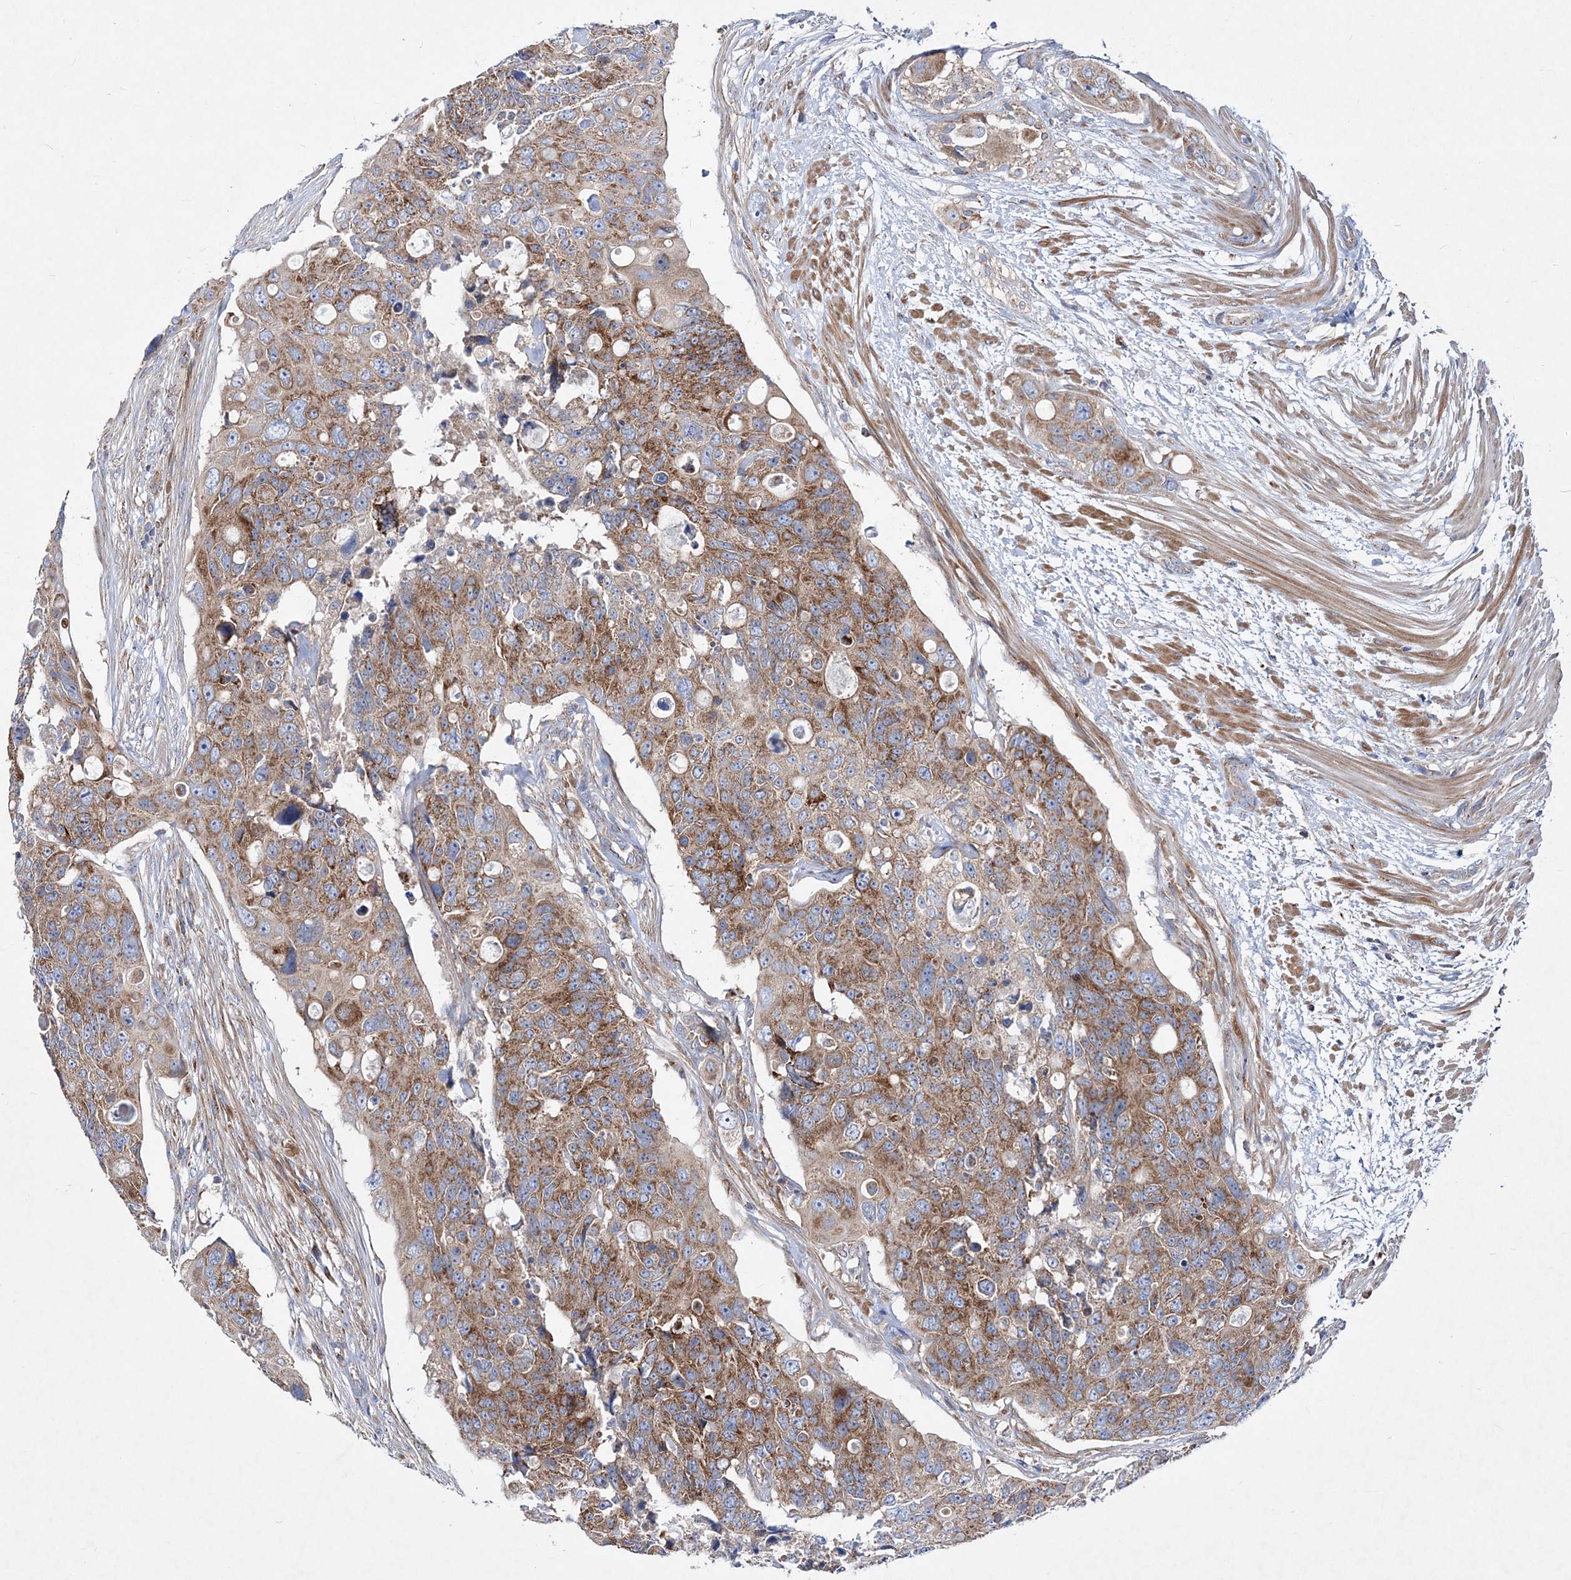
{"staining": {"intensity": "moderate", "quantity": ">75%", "location": "cytoplasmic/membranous"}, "tissue": "colorectal cancer", "cell_type": "Tumor cells", "image_type": "cancer", "snomed": [{"axis": "morphology", "description": "Adenocarcinoma, NOS"}, {"axis": "topography", "description": "Colon"}], "caption": "IHC micrograph of colorectal adenocarcinoma stained for a protein (brown), which demonstrates medium levels of moderate cytoplasmic/membranous staining in about >75% of tumor cells.", "gene": "NGLY1", "patient": {"sex": "female", "age": 57}}